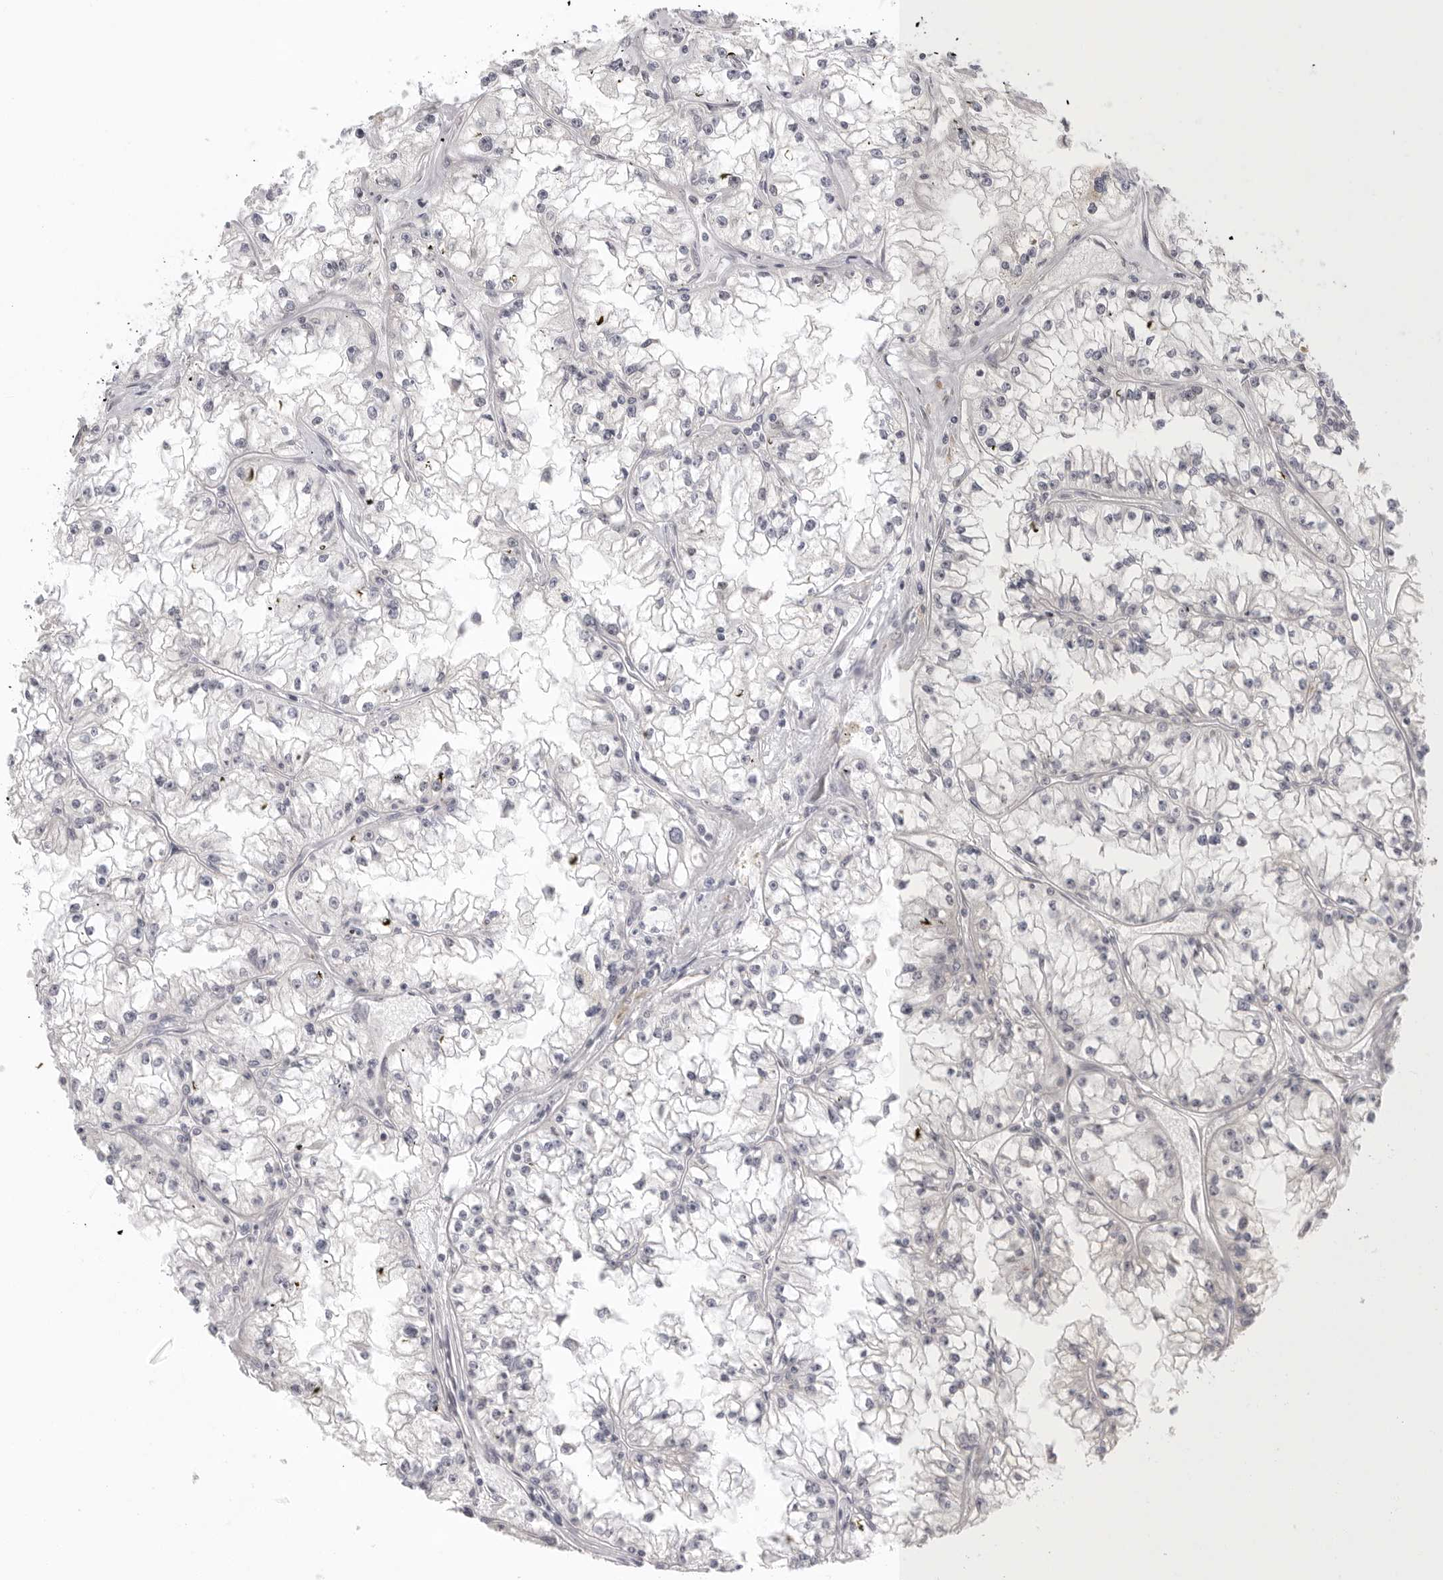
{"staining": {"intensity": "negative", "quantity": "none", "location": "none"}, "tissue": "renal cancer", "cell_type": "Tumor cells", "image_type": "cancer", "snomed": [{"axis": "morphology", "description": "Adenocarcinoma, NOS"}, {"axis": "topography", "description": "Kidney"}], "caption": "Photomicrograph shows no significant protein expression in tumor cells of renal adenocarcinoma.", "gene": "STAB2", "patient": {"sex": "male", "age": 56}}